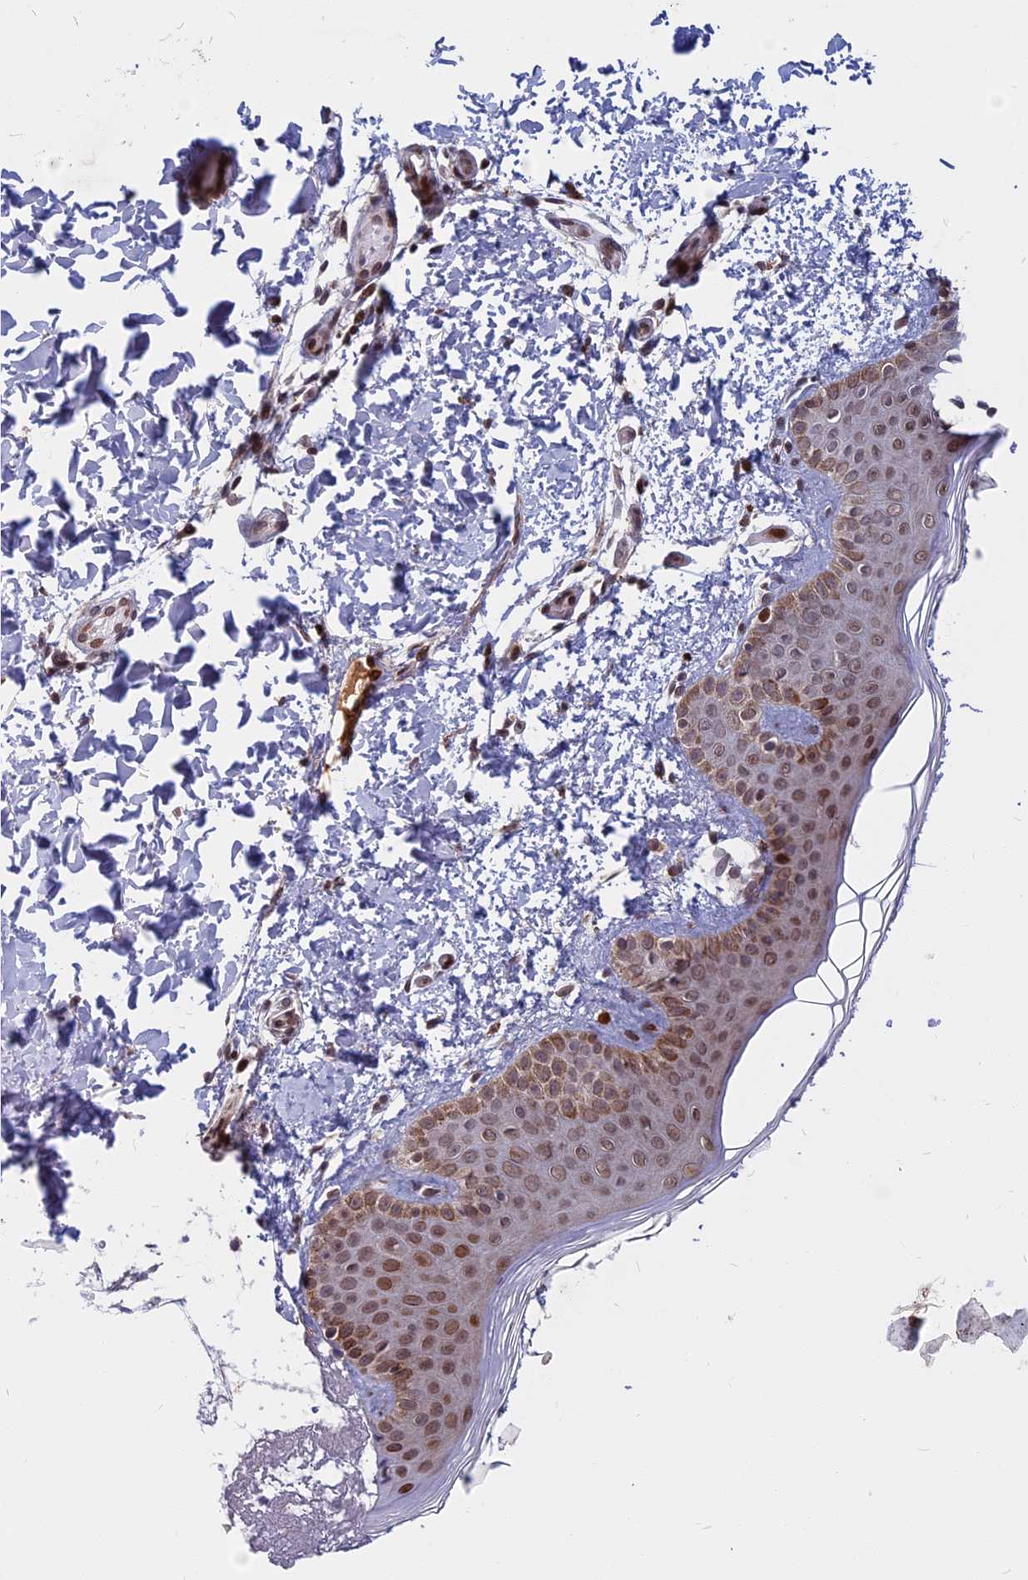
{"staining": {"intensity": "moderate", "quantity": ">75%", "location": "nuclear"}, "tissue": "skin", "cell_type": "Fibroblasts", "image_type": "normal", "snomed": [{"axis": "morphology", "description": "Normal tissue, NOS"}, {"axis": "topography", "description": "Skin"}], "caption": "Moderate nuclear positivity for a protein is present in approximately >75% of fibroblasts of normal skin using immunohistochemistry.", "gene": "CDC7", "patient": {"sex": "male", "age": 36}}